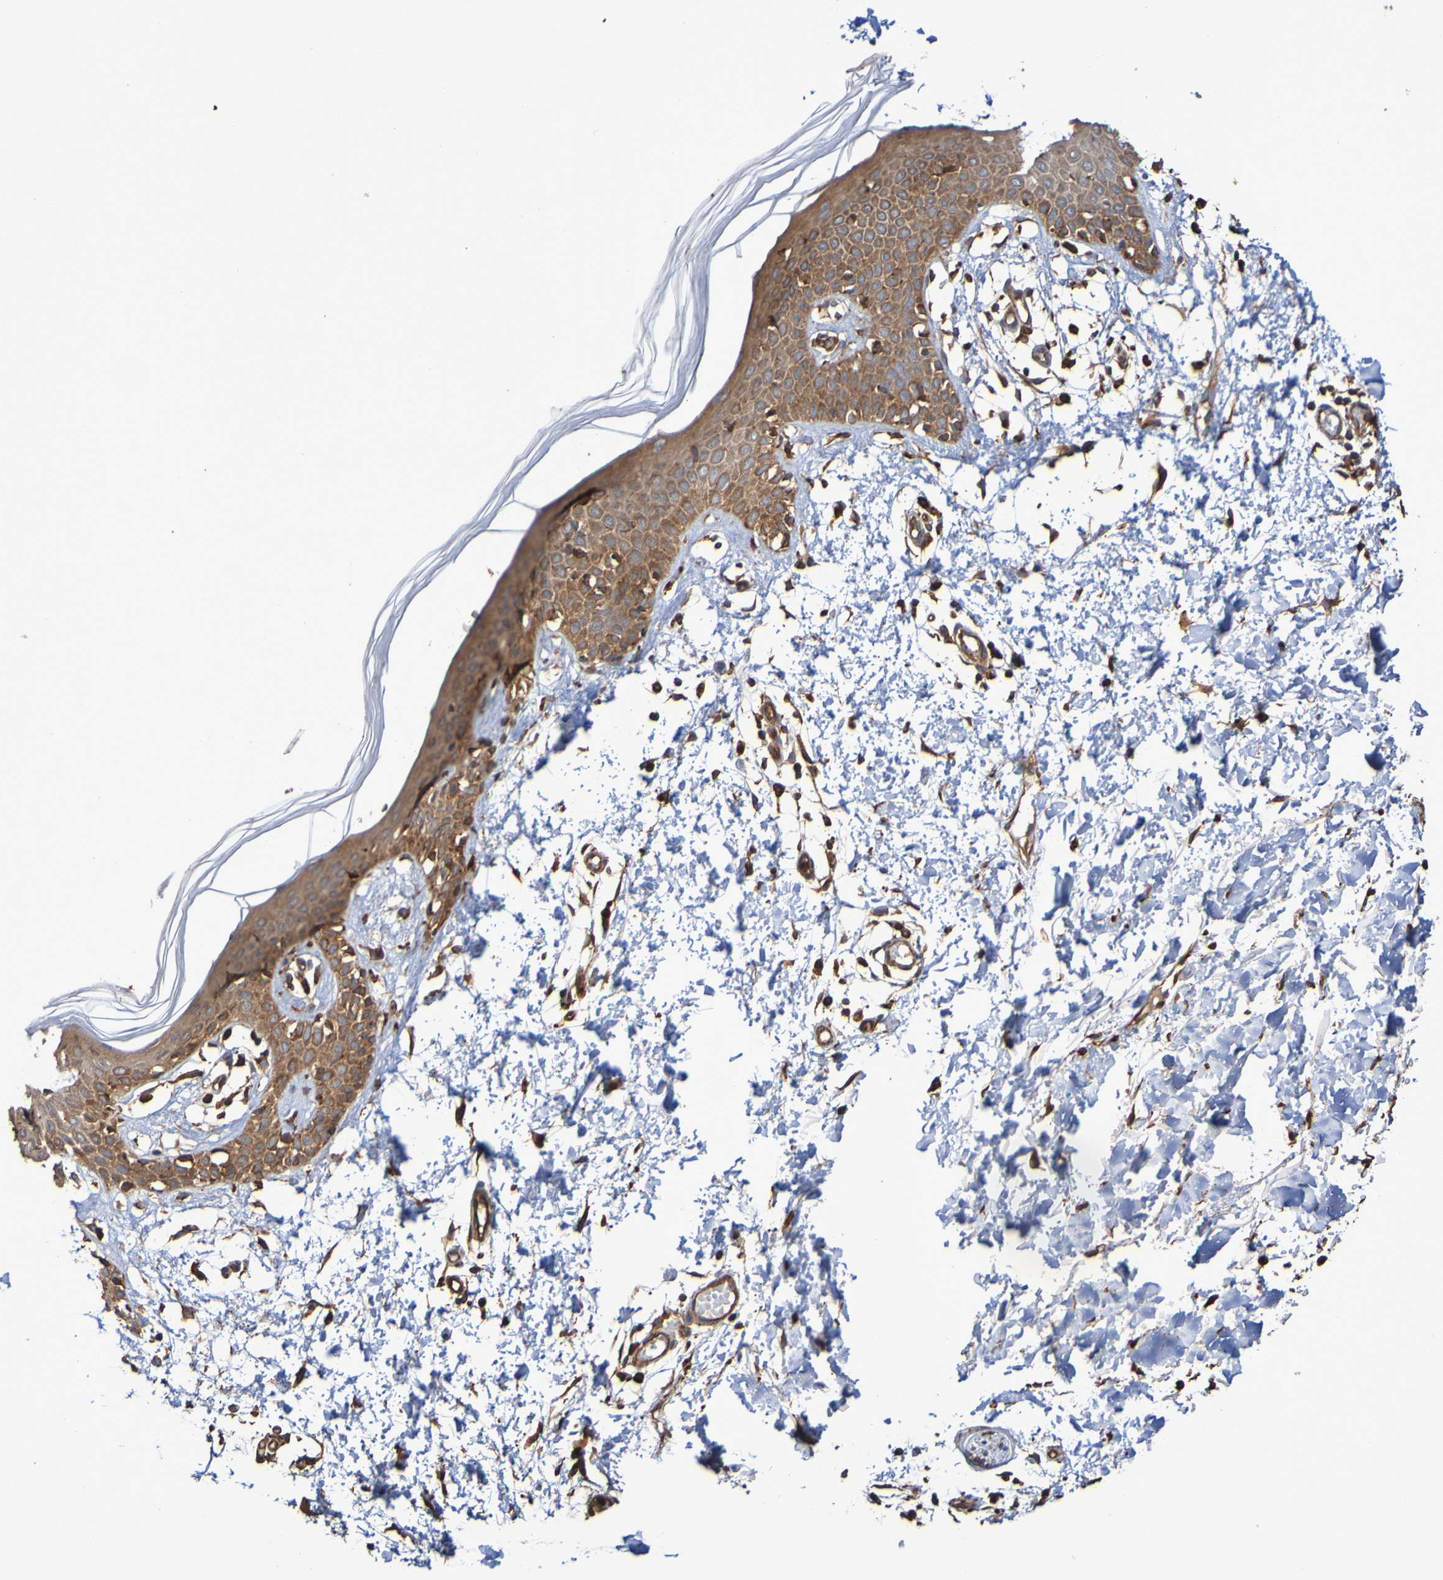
{"staining": {"intensity": "moderate", "quantity": ">75%", "location": "cytoplasmic/membranous"}, "tissue": "skin", "cell_type": "Fibroblasts", "image_type": "normal", "snomed": [{"axis": "morphology", "description": "Normal tissue, NOS"}, {"axis": "topography", "description": "Skin"}], "caption": "Human skin stained with a brown dye displays moderate cytoplasmic/membranous positive positivity in approximately >75% of fibroblasts.", "gene": "RAB11A", "patient": {"sex": "male", "age": 53}}